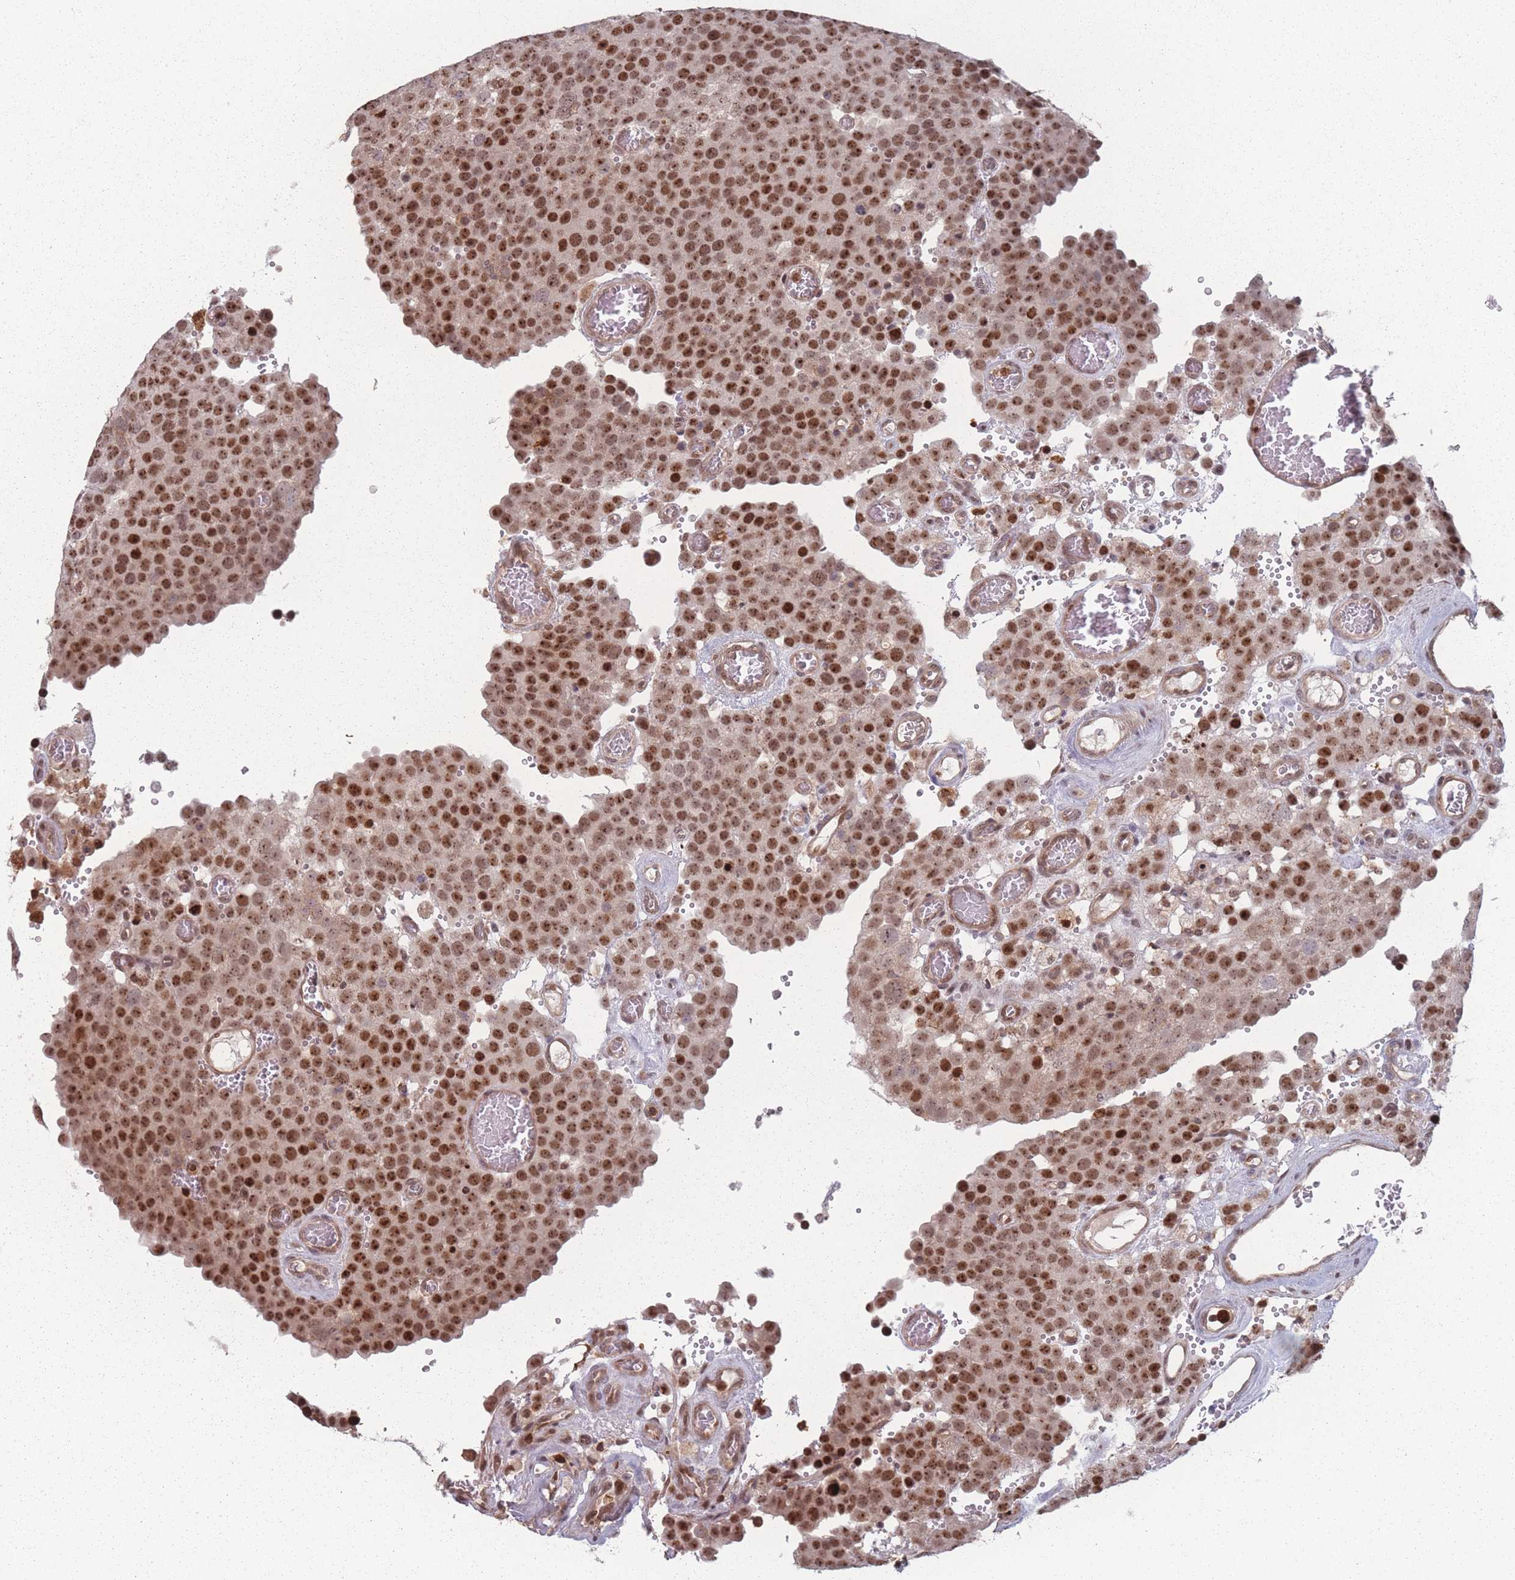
{"staining": {"intensity": "moderate", "quantity": ">75%", "location": "nuclear"}, "tissue": "testis cancer", "cell_type": "Tumor cells", "image_type": "cancer", "snomed": [{"axis": "morphology", "description": "Normal tissue, NOS"}, {"axis": "morphology", "description": "Seminoma, NOS"}, {"axis": "topography", "description": "Testis"}], "caption": "About >75% of tumor cells in testis cancer (seminoma) display moderate nuclear protein expression as visualized by brown immunohistochemical staining.", "gene": "WDR55", "patient": {"sex": "male", "age": 71}}